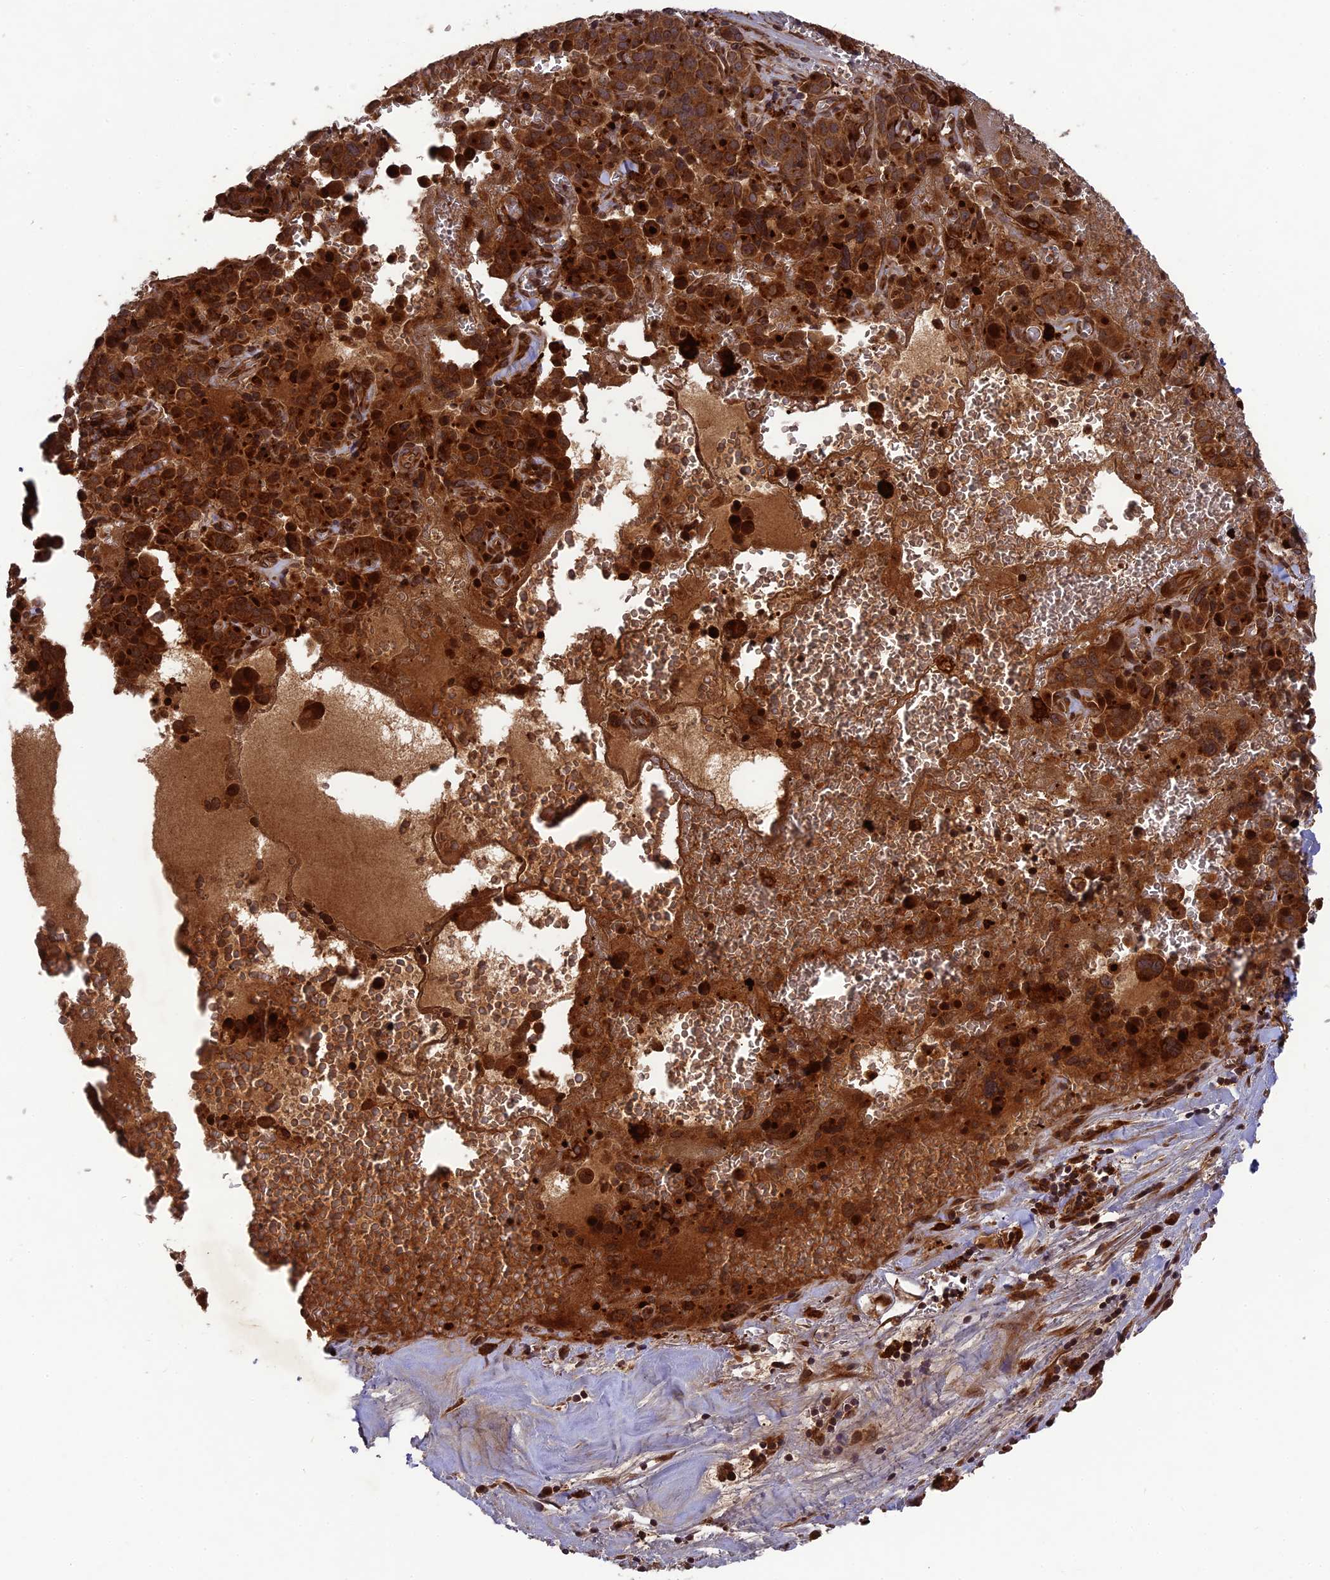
{"staining": {"intensity": "strong", "quantity": ">75%", "location": "cytoplasmic/membranous"}, "tissue": "pancreatic cancer", "cell_type": "Tumor cells", "image_type": "cancer", "snomed": [{"axis": "morphology", "description": "Adenocarcinoma, NOS"}, {"axis": "topography", "description": "Pancreas"}], "caption": "The histopathology image reveals a brown stain indicating the presence of a protein in the cytoplasmic/membranous of tumor cells in pancreatic cancer (adenocarcinoma). (IHC, brightfield microscopy, high magnification).", "gene": "TMUB2", "patient": {"sex": "male", "age": 65}}